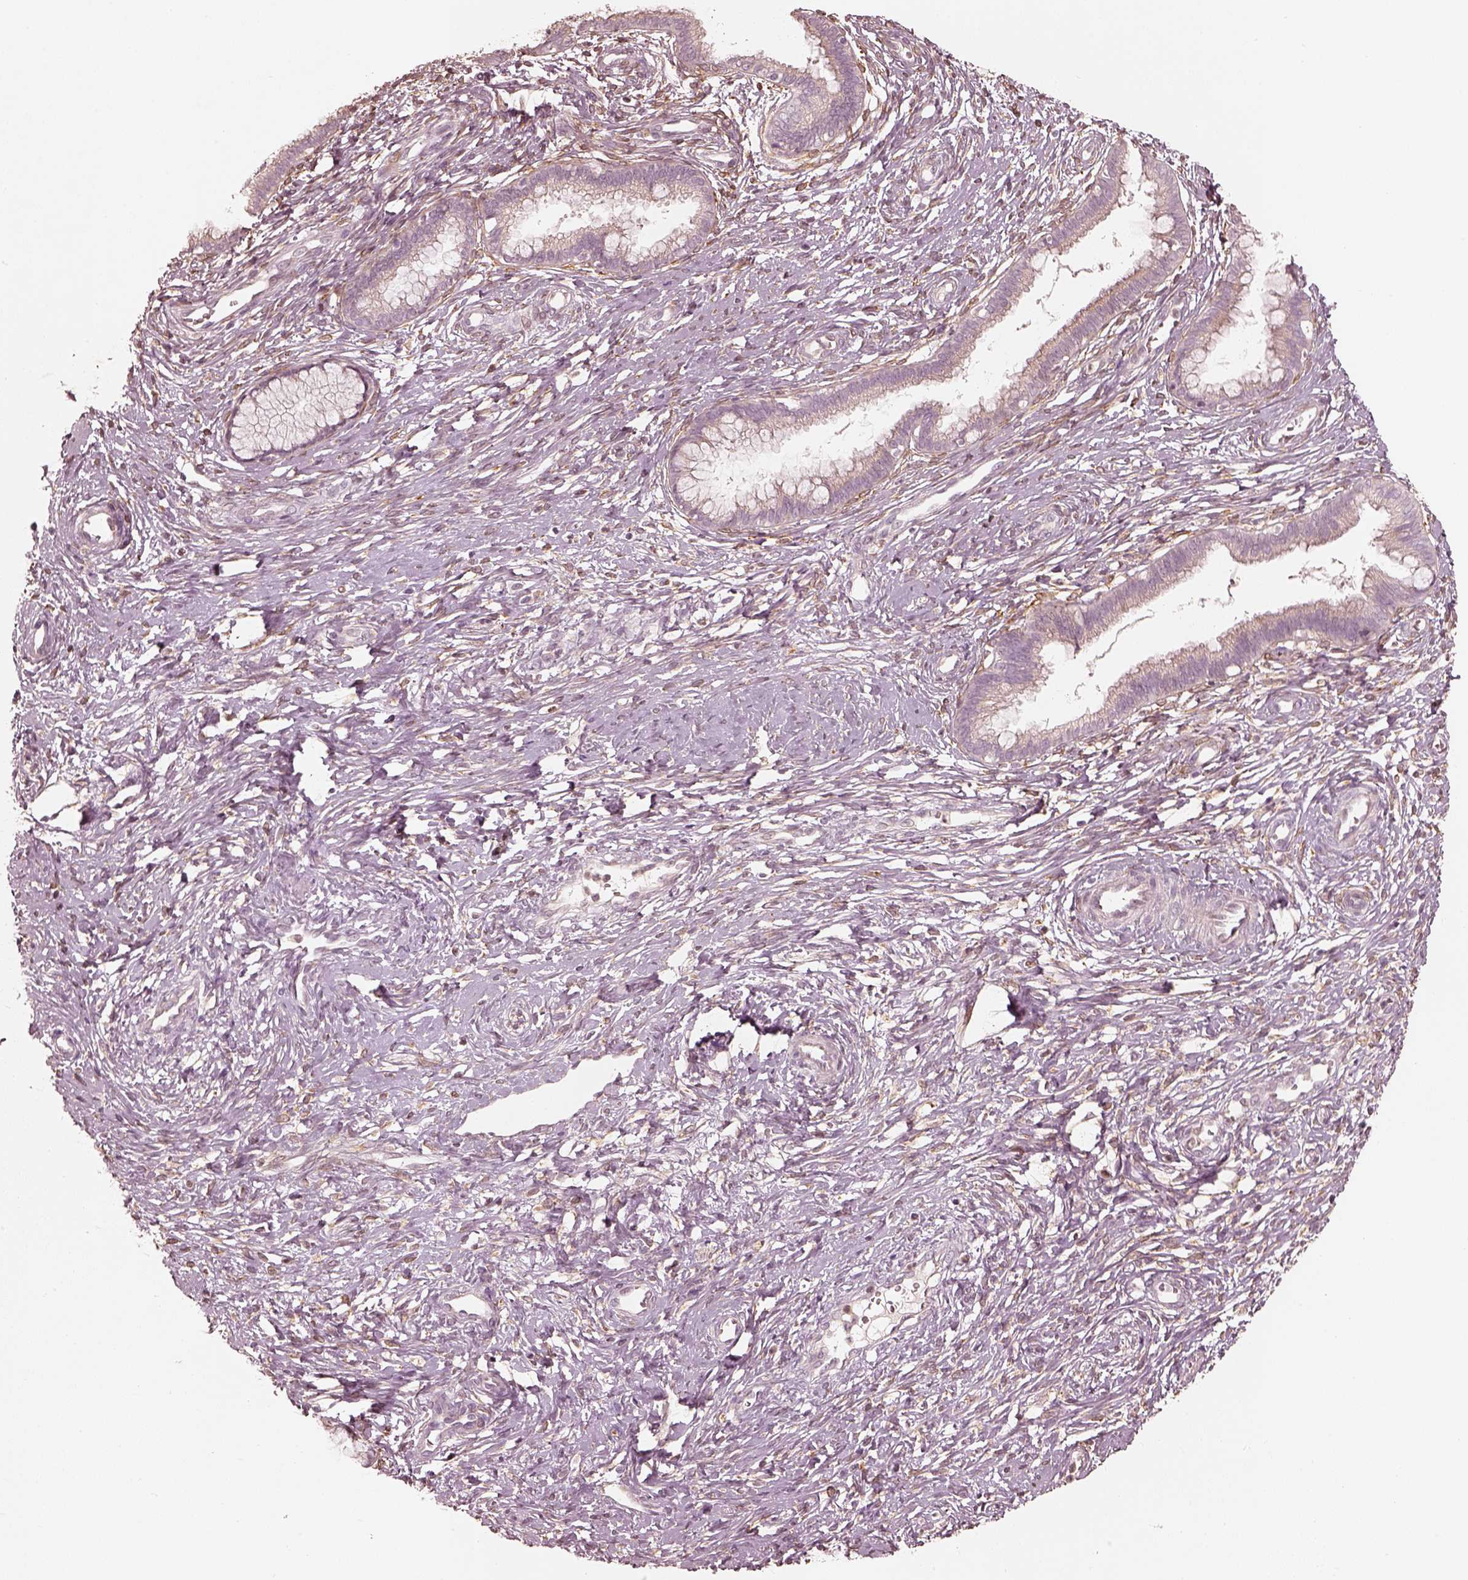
{"staining": {"intensity": "weak", "quantity": ">75%", "location": "cytoplasmic/membranous"}, "tissue": "cervical cancer", "cell_type": "Tumor cells", "image_type": "cancer", "snomed": [{"axis": "morphology", "description": "Squamous cell carcinoma, NOS"}, {"axis": "topography", "description": "Cervix"}], "caption": "Immunohistochemical staining of cervical squamous cell carcinoma reveals low levels of weak cytoplasmic/membranous positivity in about >75% of tumor cells. (DAB = brown stain, brightfield microscopy at high magnification).", "gene": "WLS", "patient": {"sex": "female", "age": 32}}